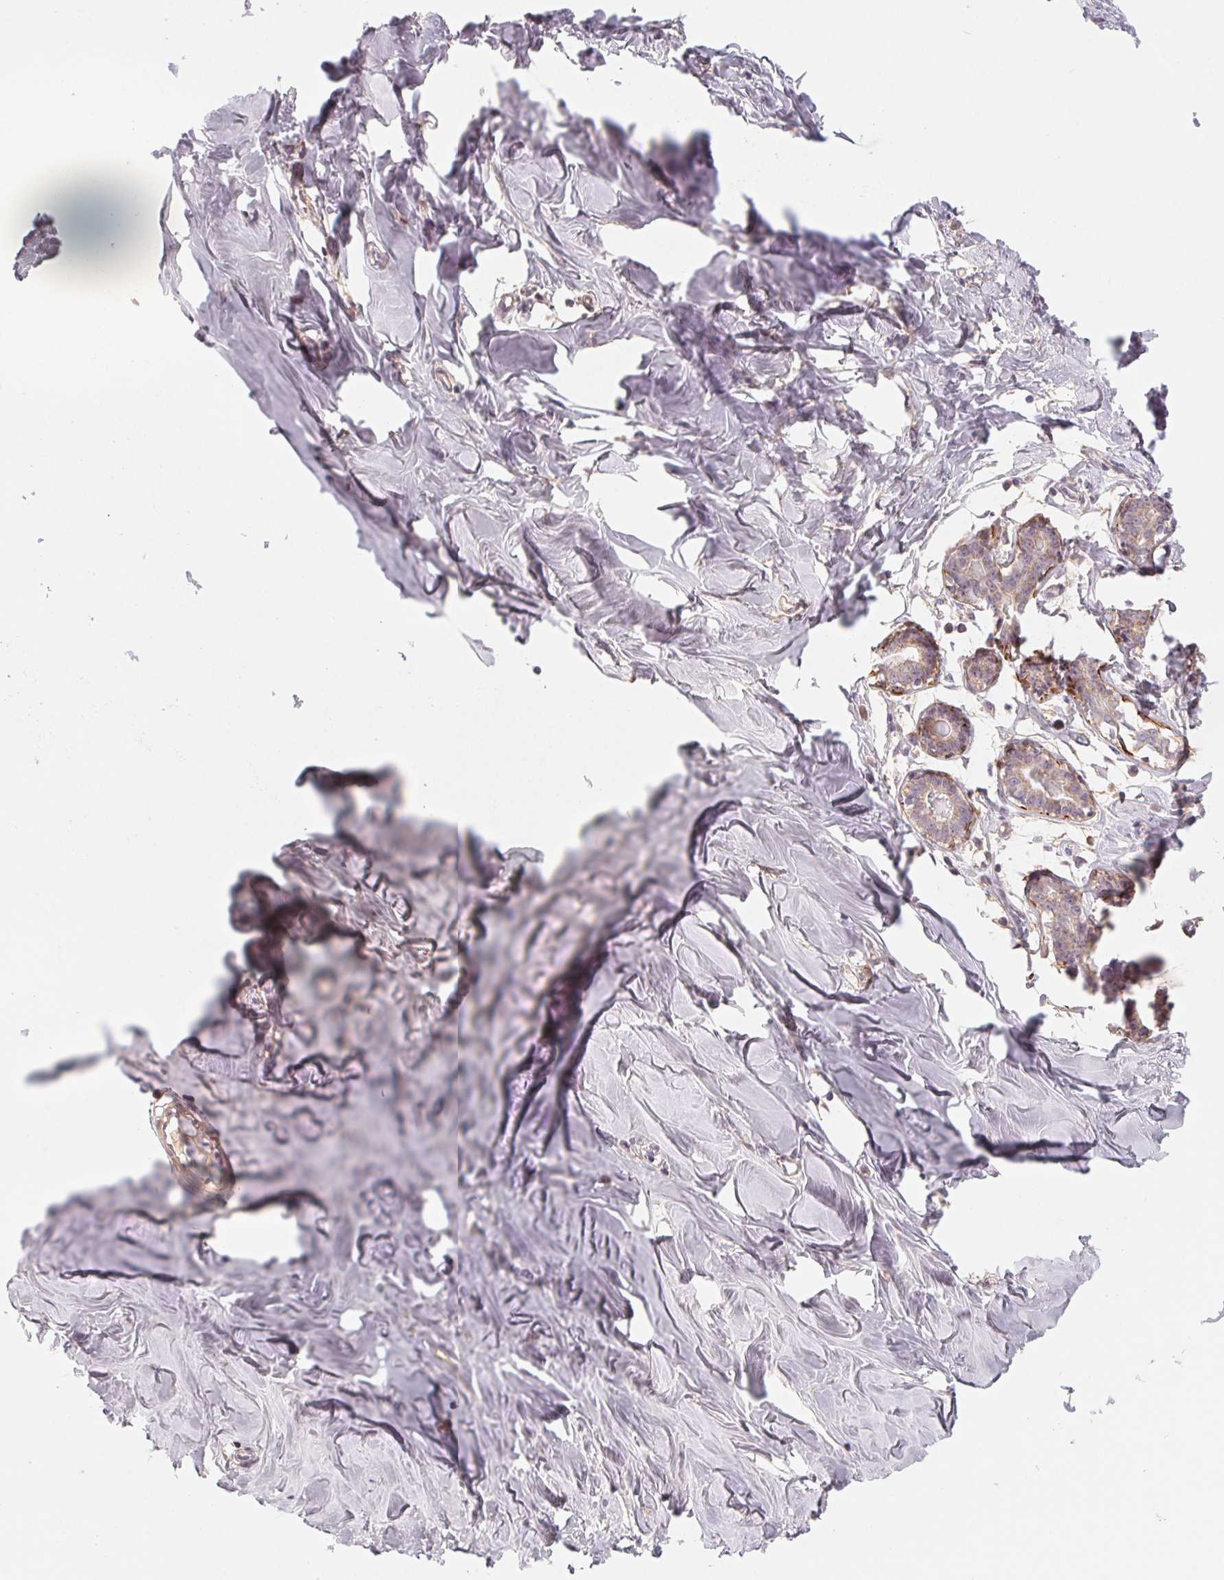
{"staining": {"intensity": "moderate", "quantity": "25%-75%", "location": "cytoplasmic/membranous"}, "tissue": "breast", "cell_type": "Adipocytes", "image_type": "normal", "snomed": [{"axis": "morphology", "description": "Normal tissue, NOS"}, {"axis": "topography", "description": "Breast"}], "caption": "This photomicrograph displays immunohistochemistry staining of benign breast, with medium moderate cytoplasmic/membranous expression in approximately 25%-75% of adipocytes.", "gene": "CCDC112", "patient": {"sex": "female", "age": 27}}